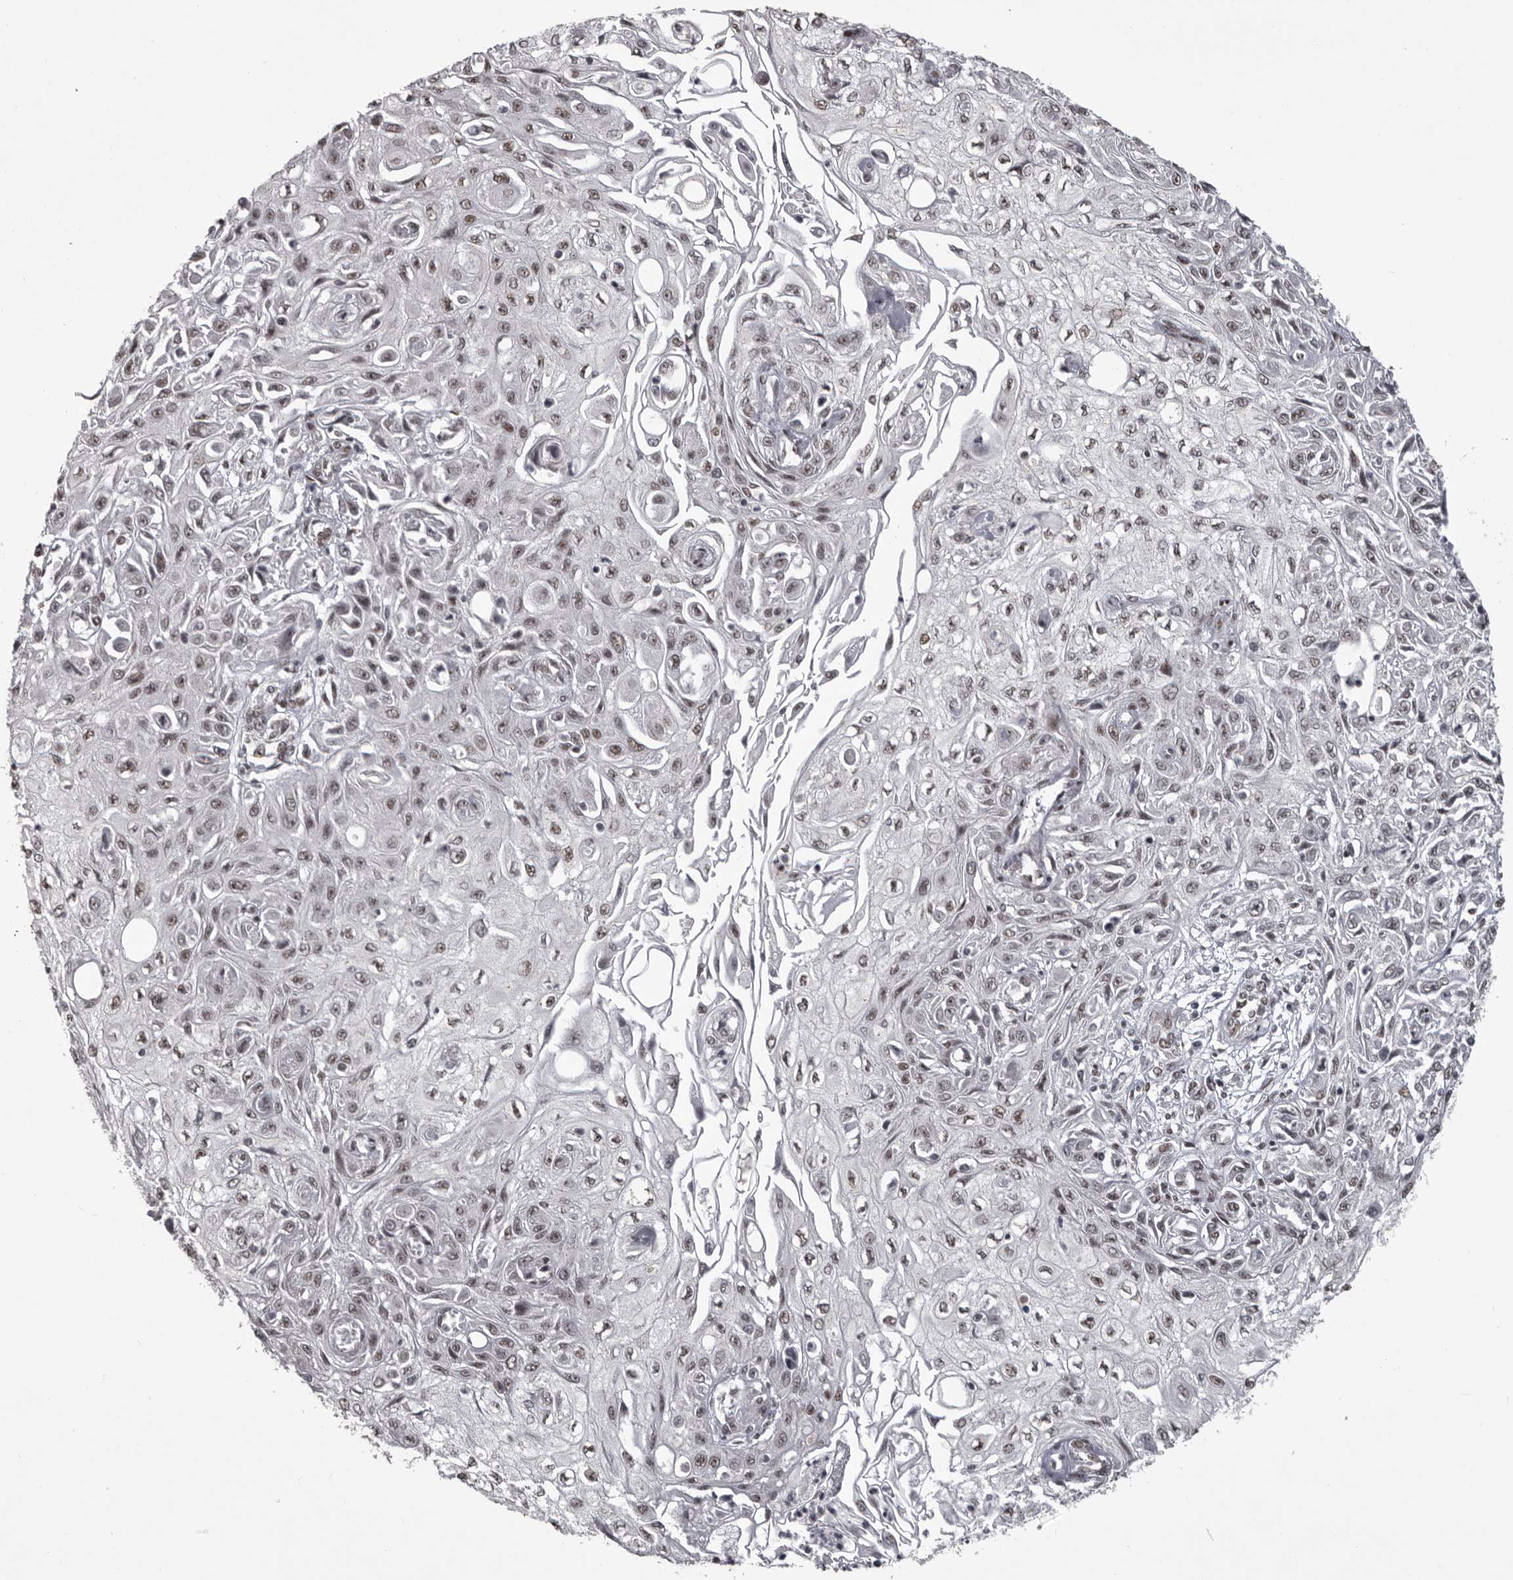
{"staining": {"intensity": "weak", "quantity": ">75%", "location": "nuclear"}, "tissue": "skin cancer", "cell_type": "Tumor cells", "image_type": "cancer", "snomed": [{"axis": "morphology", "description": "Squamous cell carcinoma, NOS"}, {"axis": "morphology", "description": "Squamous cell carcinoma, metastatic, NOS"}, {"axis": "topography", "description": "Skin"}, {"axis": "topography", "description": "Lymph node"}], "caption": "Tumor cells display low levels of weak nuclear positivity in approximately >75% of cells in human skin cancer. The protein of interest is shown in brown color, while the nuclei are stained blue.", "gene": "NUMA1", "patient": {"sex": "male", "age": 75}}